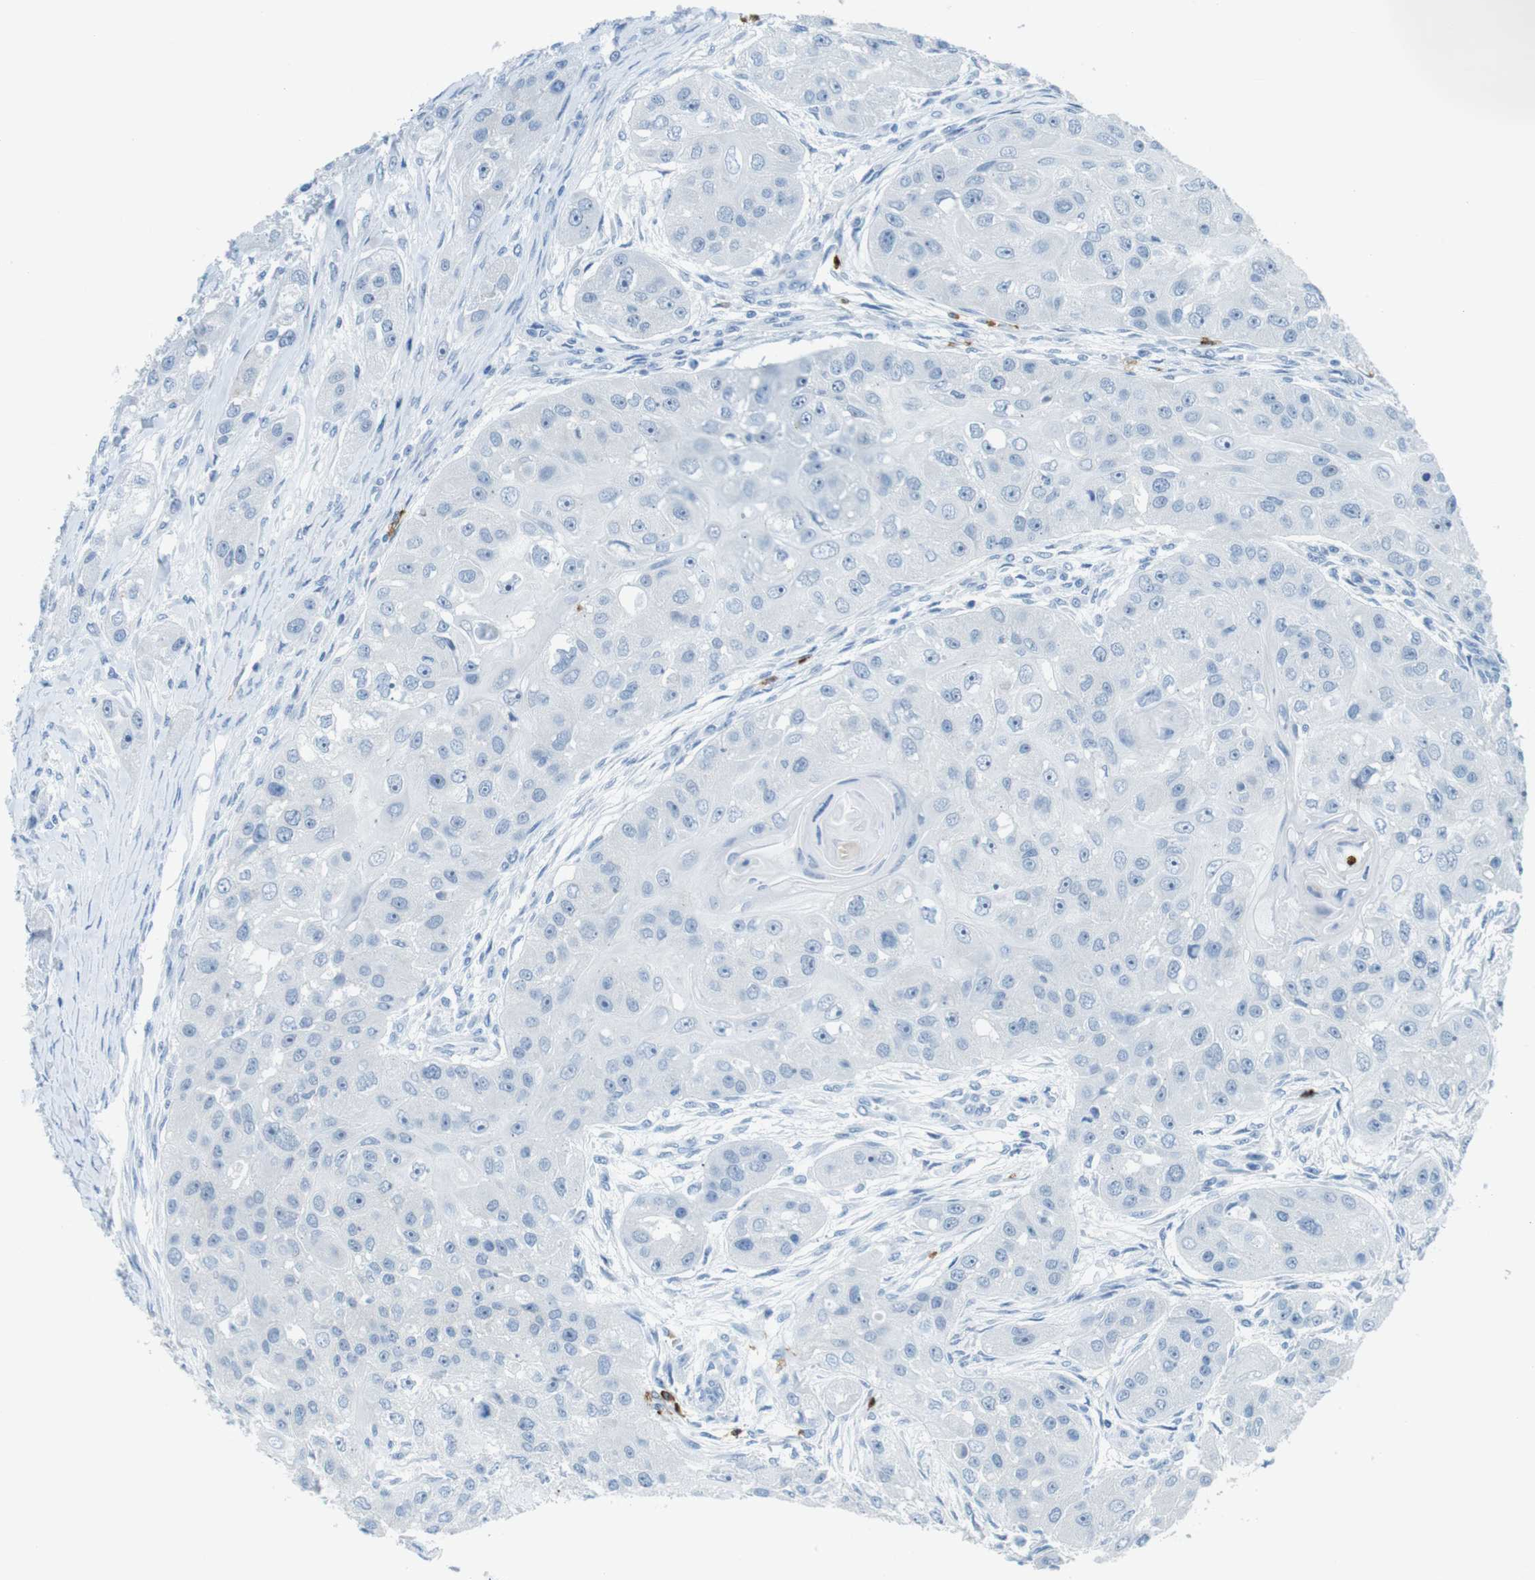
{"staining": {"intensity": "negative", "quantity": "none", "location": "none"}, "tissue": "head and neck cancer", "cell_type": "Tumor cells", "image_type": "cancer", "snomed": [{"axis": "morphology", "description": "Normal tissue, NOS"}, {"axis": "morphology", "description": "Squamous cell carcinoma, NOS"}, {"axis": "topography", "description": "Skeletal muscle"}, {"axis": "topography", "description": "Head-Neck"}], "caption": "Tumor cells show no significant positivity in squamous cell carcinoma (head and neck).", "gene": "MCEMP1", "patient": {"sex": "male", "age": 51}}